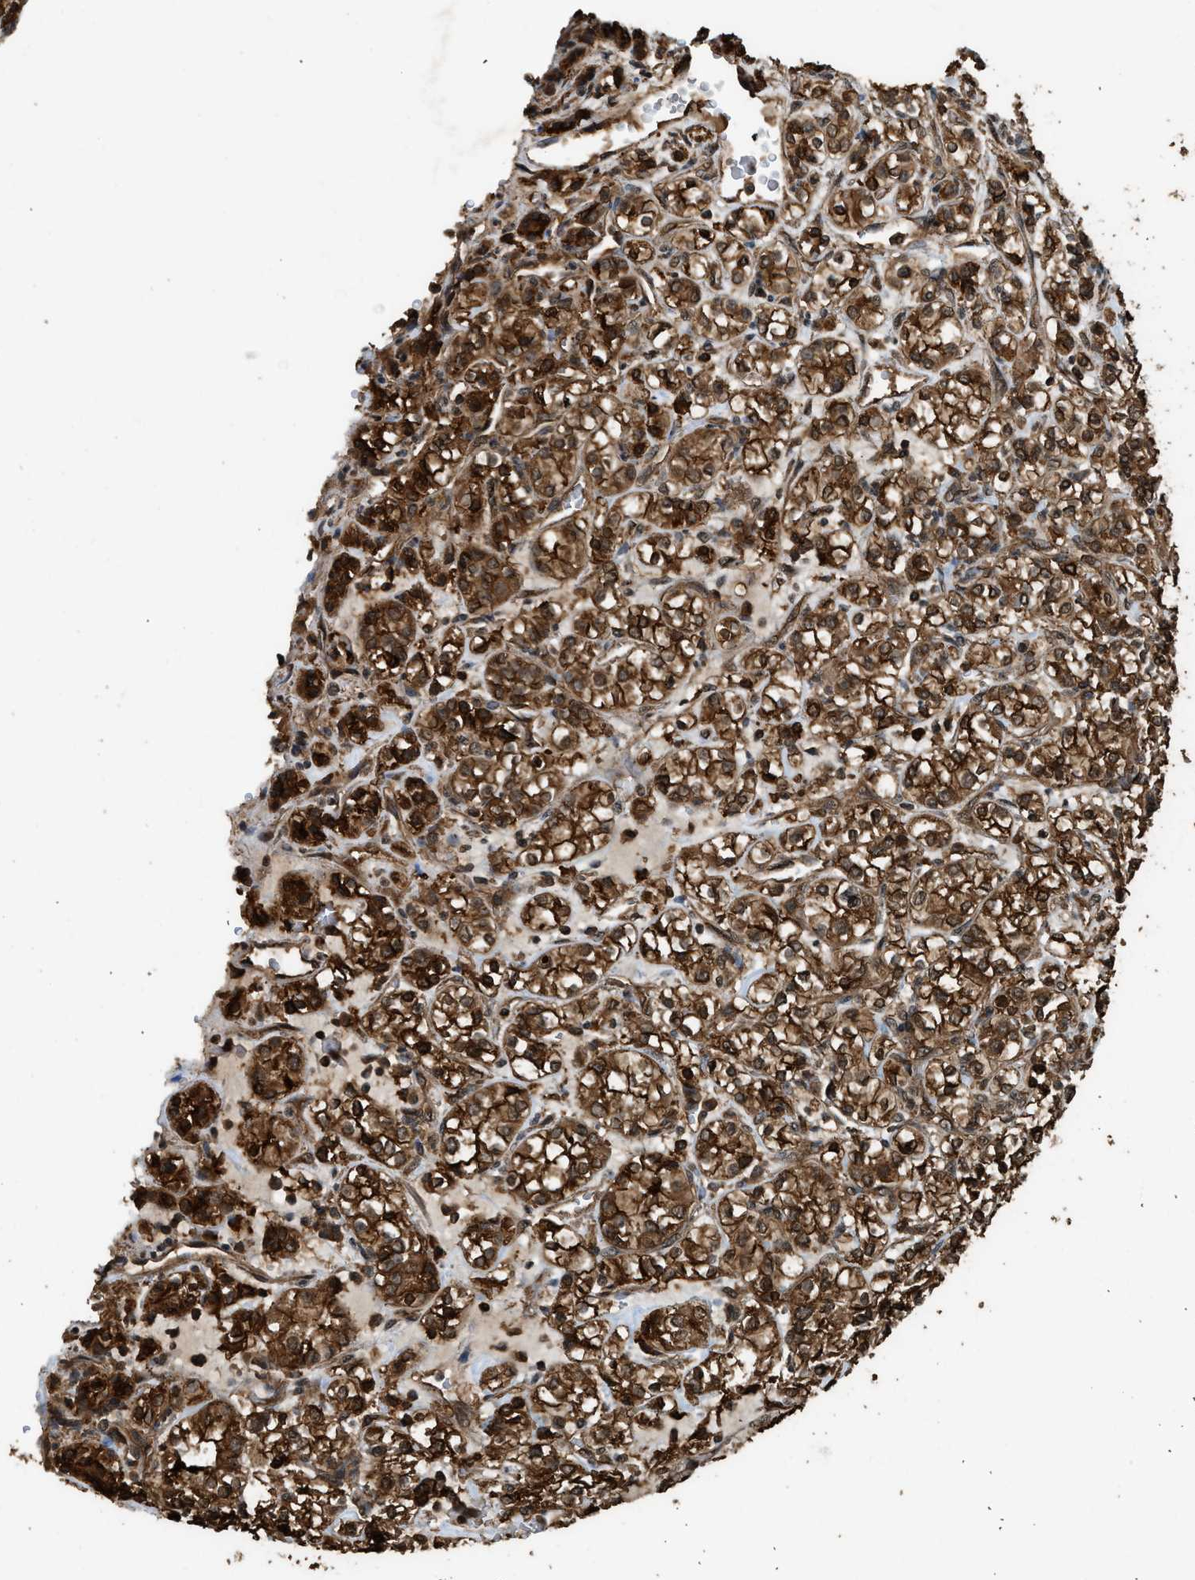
{"staining": {"intensity": "strong", "quantity": ">75%", "location": "cytoplasmic/membranous,nuclear"}, "tissue": "renal cancer", "cell_type": "Tumor cells", "image_type": "cancer", "snomed": [{"axis": "morphology", "description": "Adenocarcinoma, NOS"}, {"axis": "topography", "description": "Kidney"}], "caption": "Protein staining of renal cancer tissue shows strong cytoplasmic/membranous and nuclear positivity in about >75% of tumor cells.", "gene": "MYBL2", "patient": {"sex": "male", "age": 77}}